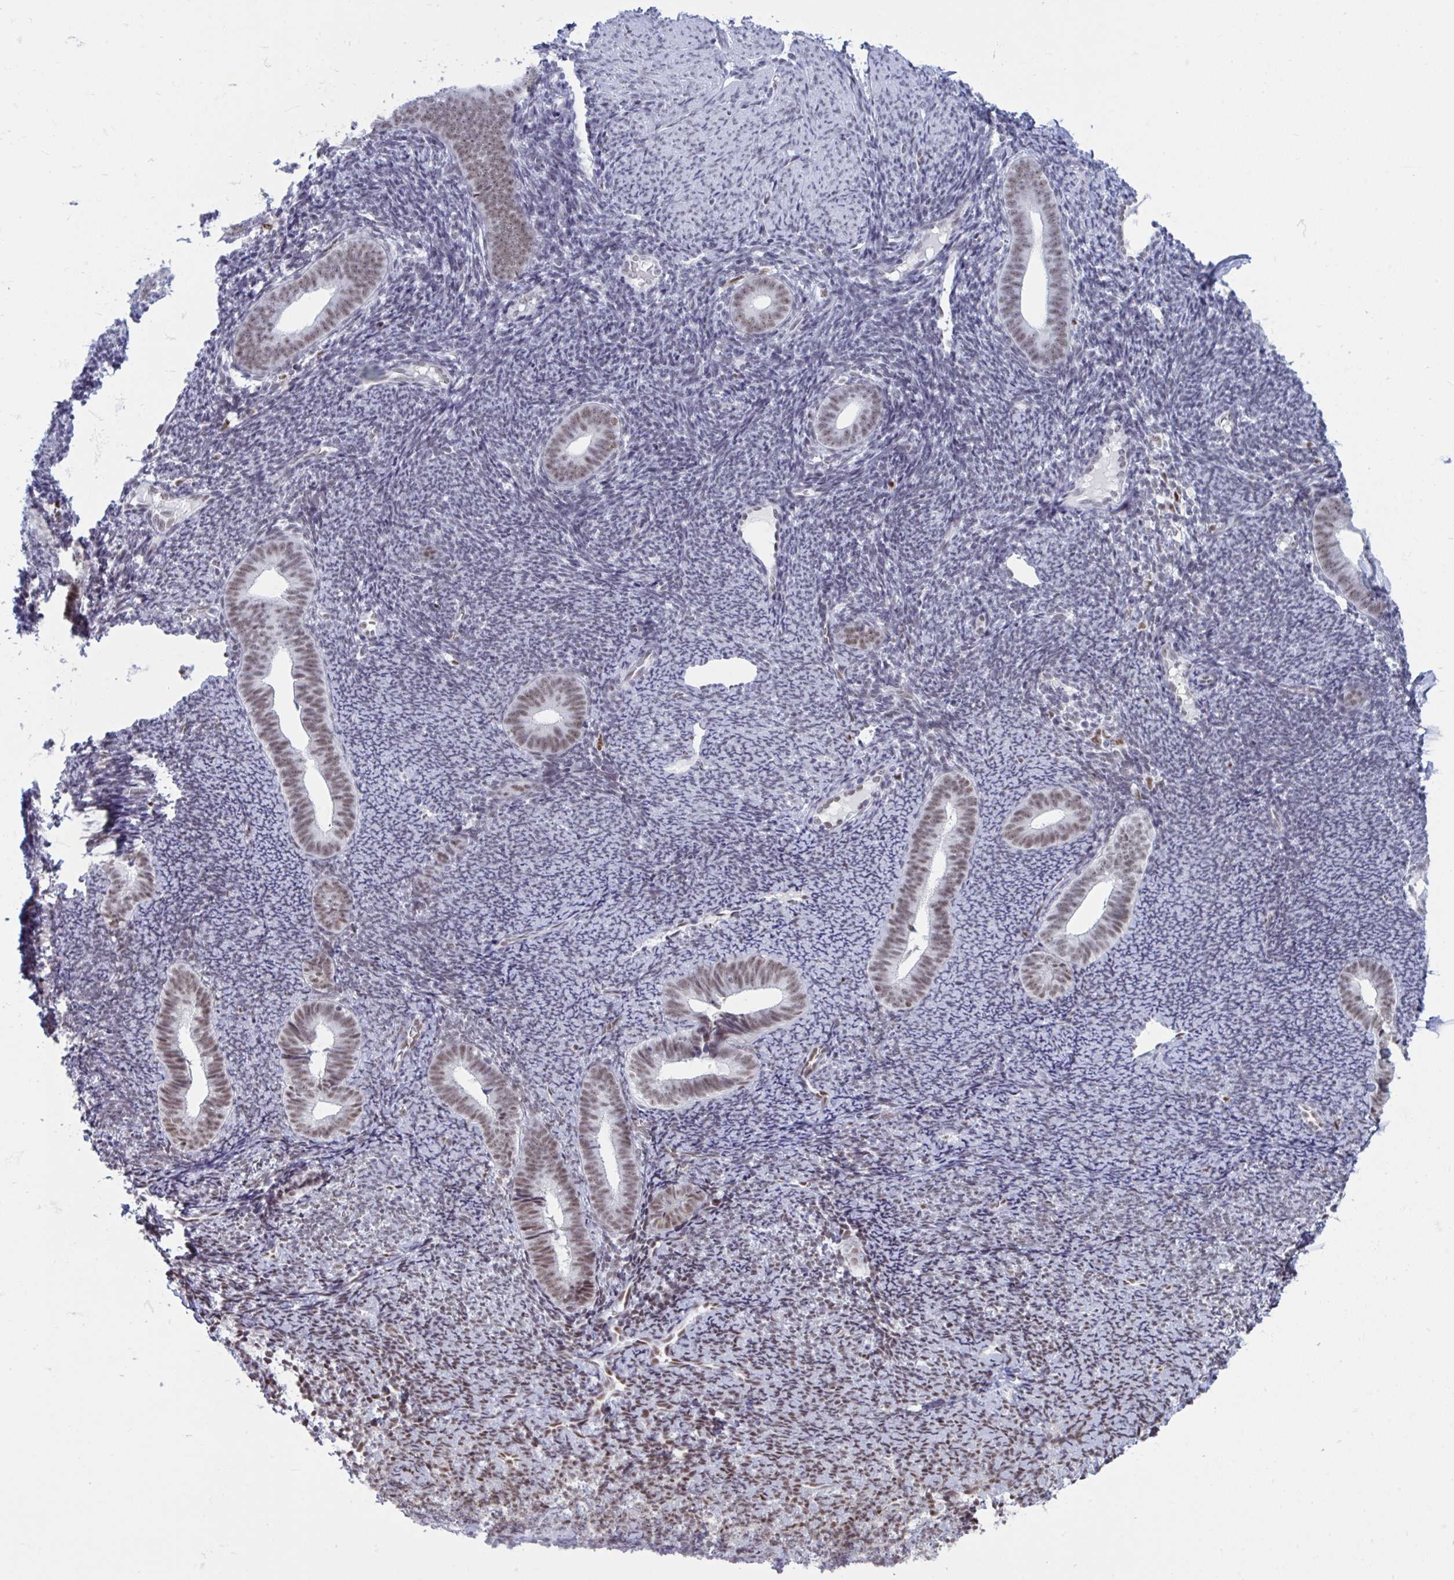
{"staining": {"intensity": "negative", "quantity": "none", "location": "none"}, "tissue": "endometrium", "cell_type": "Cells in endometrial stroma", "image_type": "normal", "snomed": [{"axis": "morphology", "description": "Normal tissue, NOS"}, {"axis": "topography", "description": "Endometrium"}], "caption": "High power microscopy image of an immunohistochemistry (IHC) micrograph of unremarkable endometrium, revealing no significant positivity in cells in endometrial stroma.", "gene": "PPP1R10", "patient": {"sex": "female", "age": 39}}